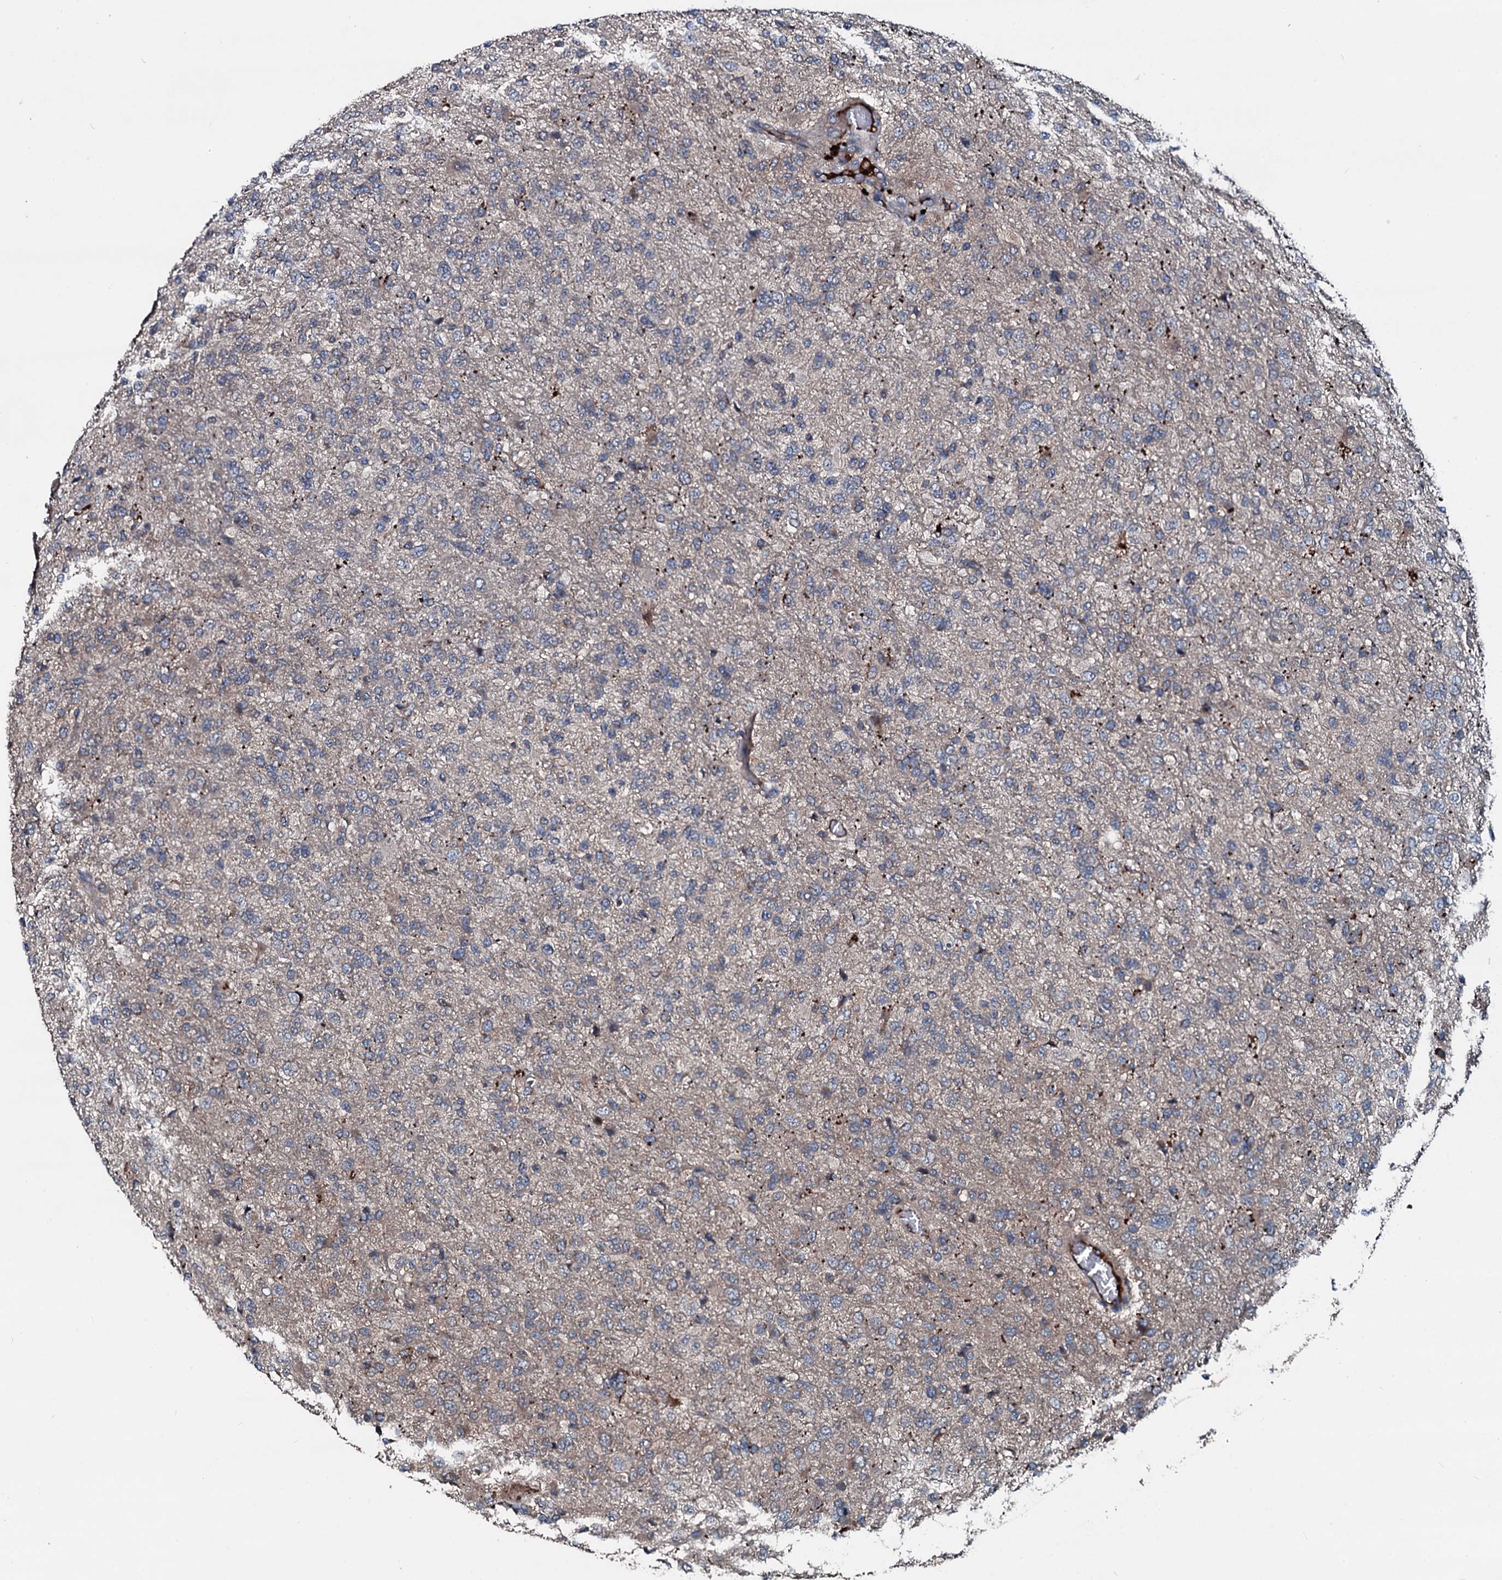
{"staining": {"intensity": "negative", "quantity": "none", "location": "none"}, "tissue": "glioma", "cell_type": "Tumor cells", "image_type": "cancer", "snomed": [{"axis": "morphology", "description": "Glioma, malignant, High grade"}, {"axis": "topography", "description": "Brain"}], "caption": "An immunohistochemistry image of glioma is shown. There is no staining in tumor cells of glioma.", "gene": "AARS1", "patient": {"sex": "female", "age": 74}}